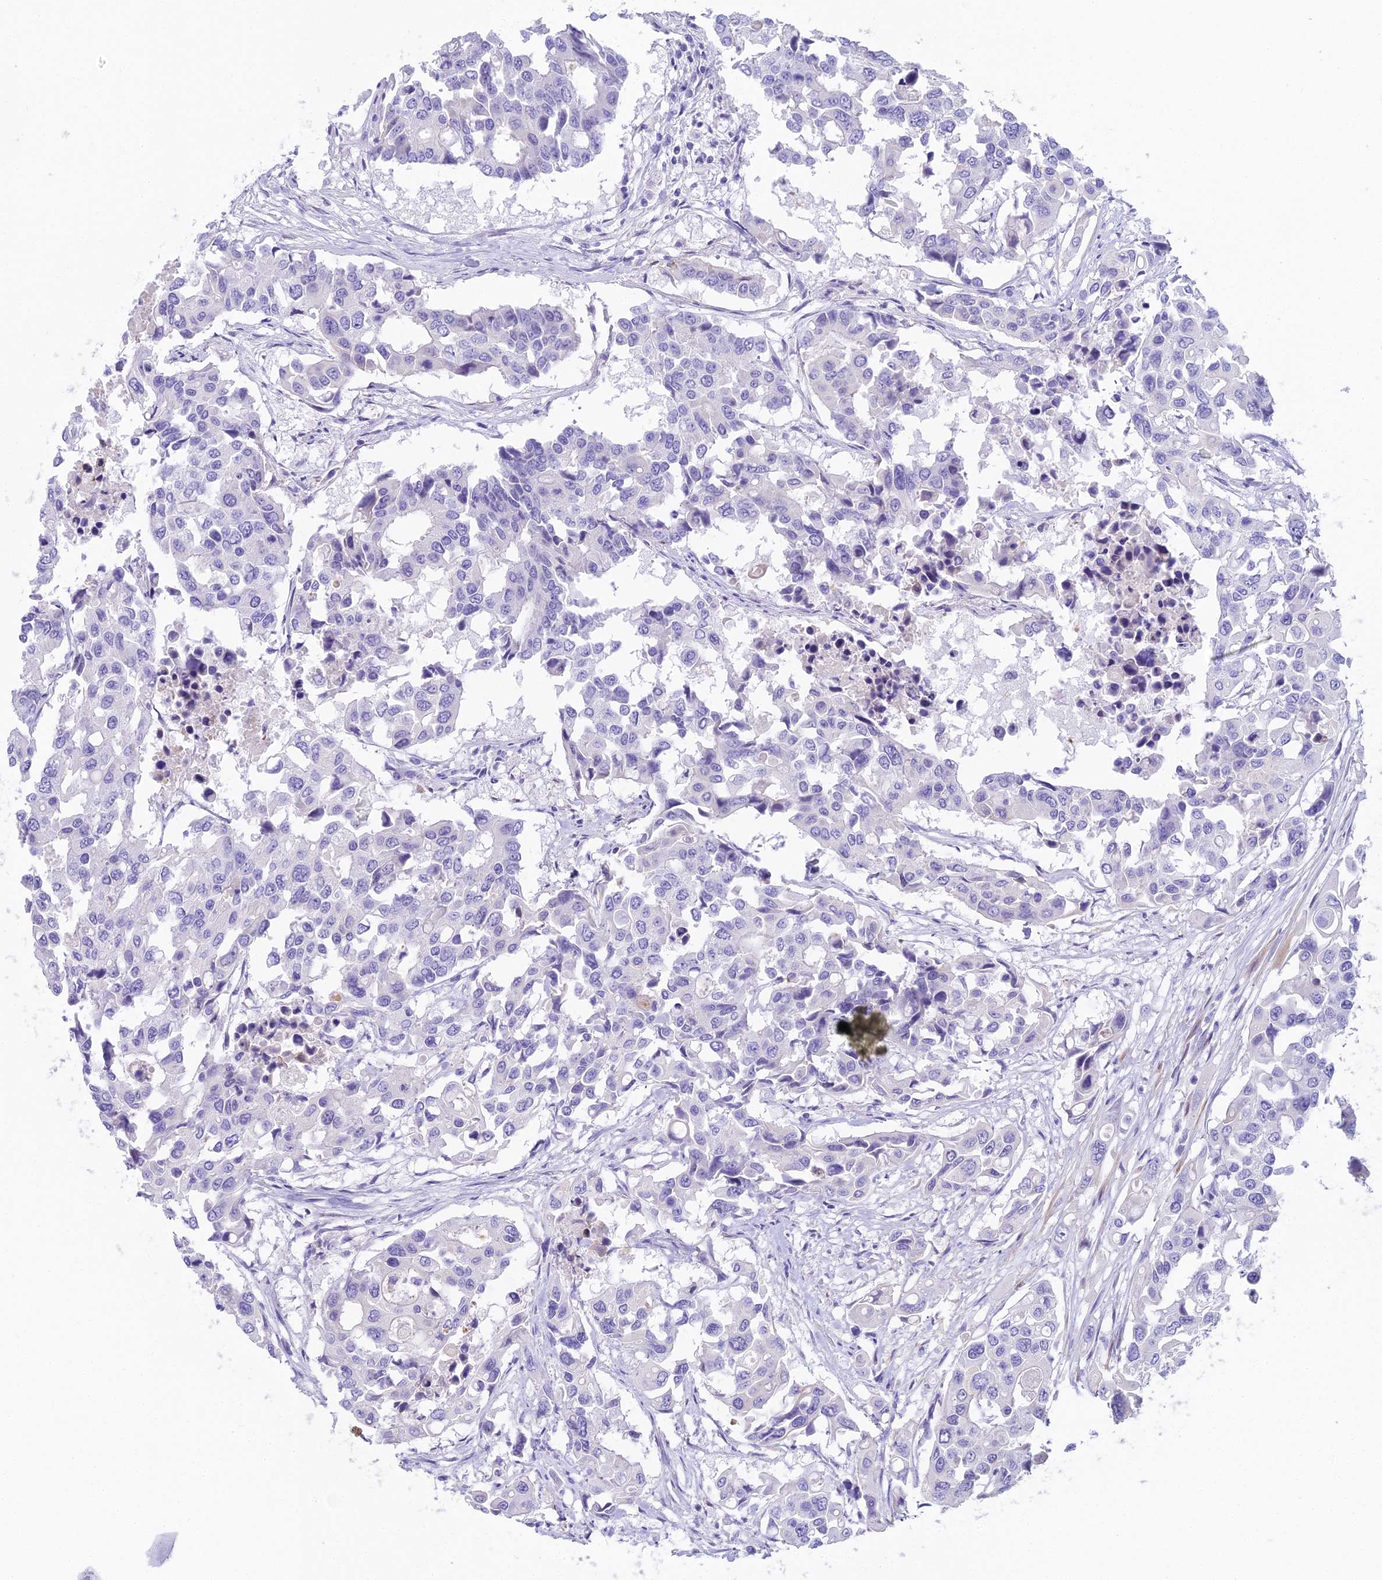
{"staining": {"intensity": "negative", "quantity": "none", "location": "none"}, "tissue": "colorectal cancer", "cell_type": "Tumor cells", "image_type": "cancer", "snomed": [{"axis": "morphology", "description": "Adenocarcinoma, NOS"}, {"axis": "topography", "description": "Colon"}], "caption": "IHC image of adenocarcinoma (colorectal) stained for a protein (brown), which exhibits no positivity in tumor cells.", "gene": "UNC80", "patient": {"sex": "male", "age": 77}}